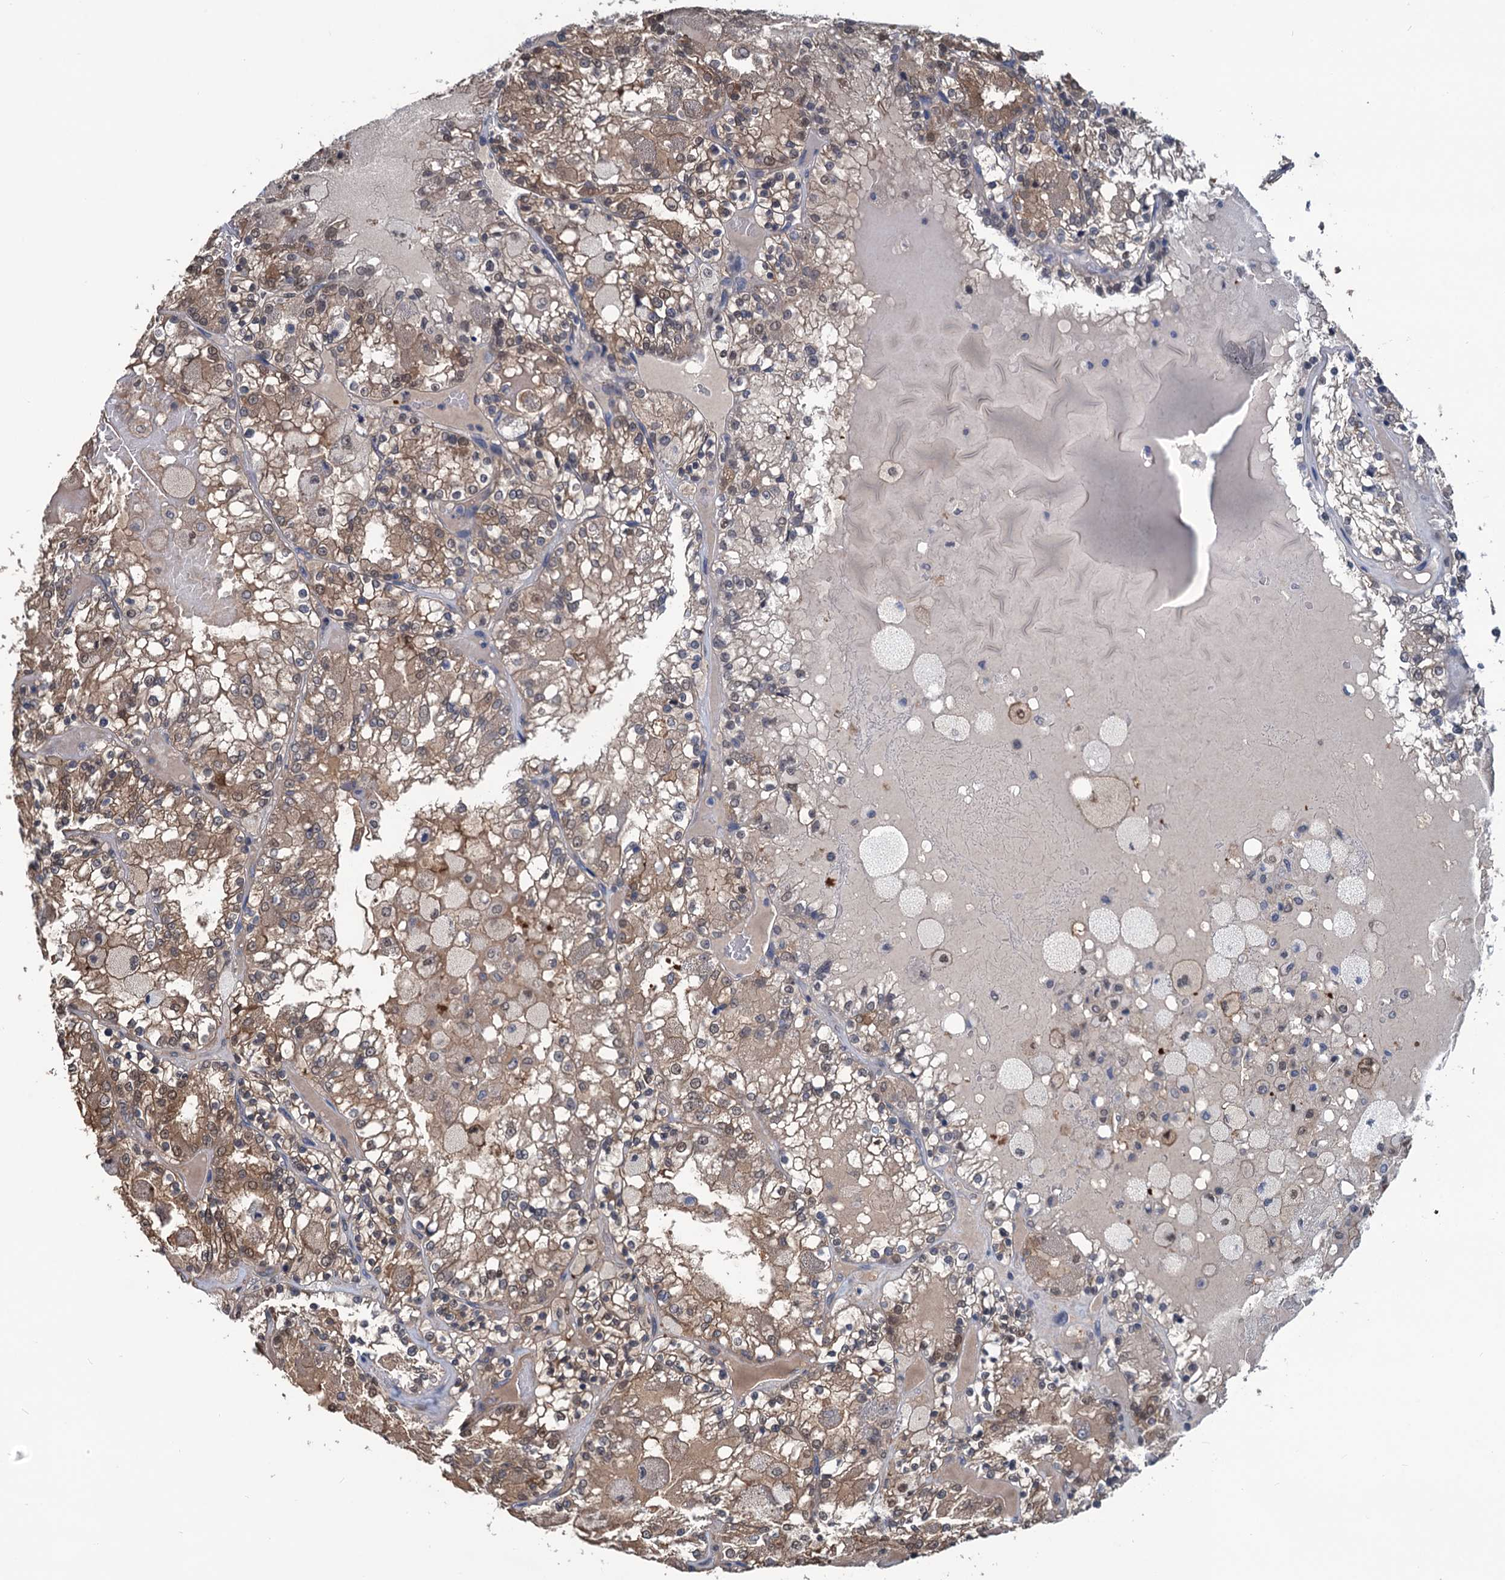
{"staining": {"intensity": "moderate", "quantity": "25%-75%", "location": "cytoplasmic/membranous,nuclear"}, "tissue": "renal cancer", "cell_type": "Tumor cells", "image_type": "cancer", "snomed": [{"axis": "morphology", "description": "Adenocarcinoma, NOS"}, {"axis": "topography", "description": "Kidney"}], "caption": "Protein expression analysis of renal cancer exhibits moderate cytoplasmic/membranous and nuclear expression in approximately 25%-75% of tumor cells.", "gene": "RTKN2", "patient": {"sex": "female", "age": 56}}